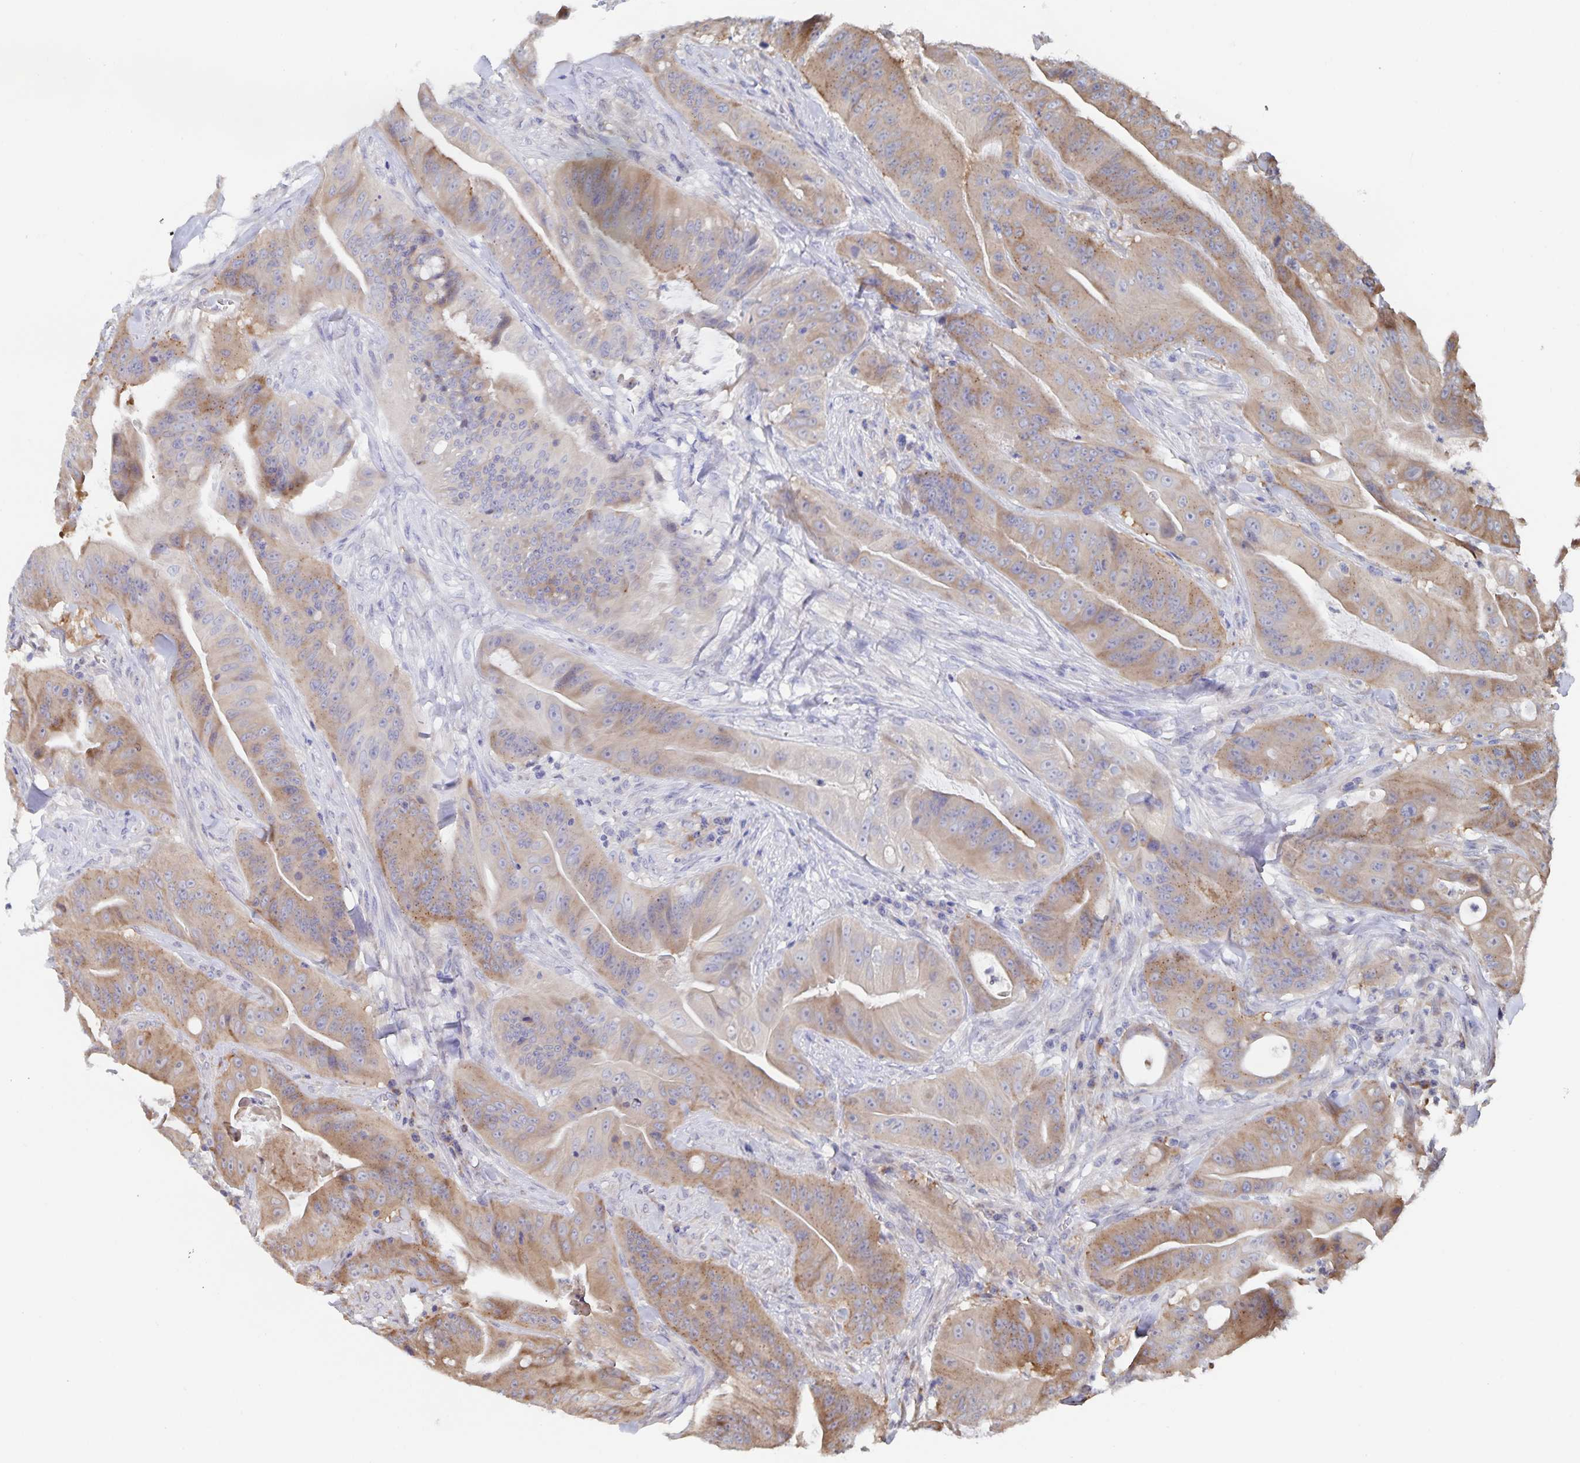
{"staining": {"intensity": "moderate", "quantity": ">75%", "location": "cytoplasmic/membranous"}, "tissue": "colorectal cancer", "cell_type": "Tumor cells", "image_type": "cancer", "snomed": [{"axis": "morphology", "description": "Adenocarcinoma, NOS"}, {"axis": "topography", "description": "Colon"}], "caption": "Colorectal cancer stained with a brown dye demonstrates moderate cytoplasmic/membranous positive positivity in about >75% of tumor cells.", "gene": "ACACA", "patient": {"sex": "male", "age": 33}}